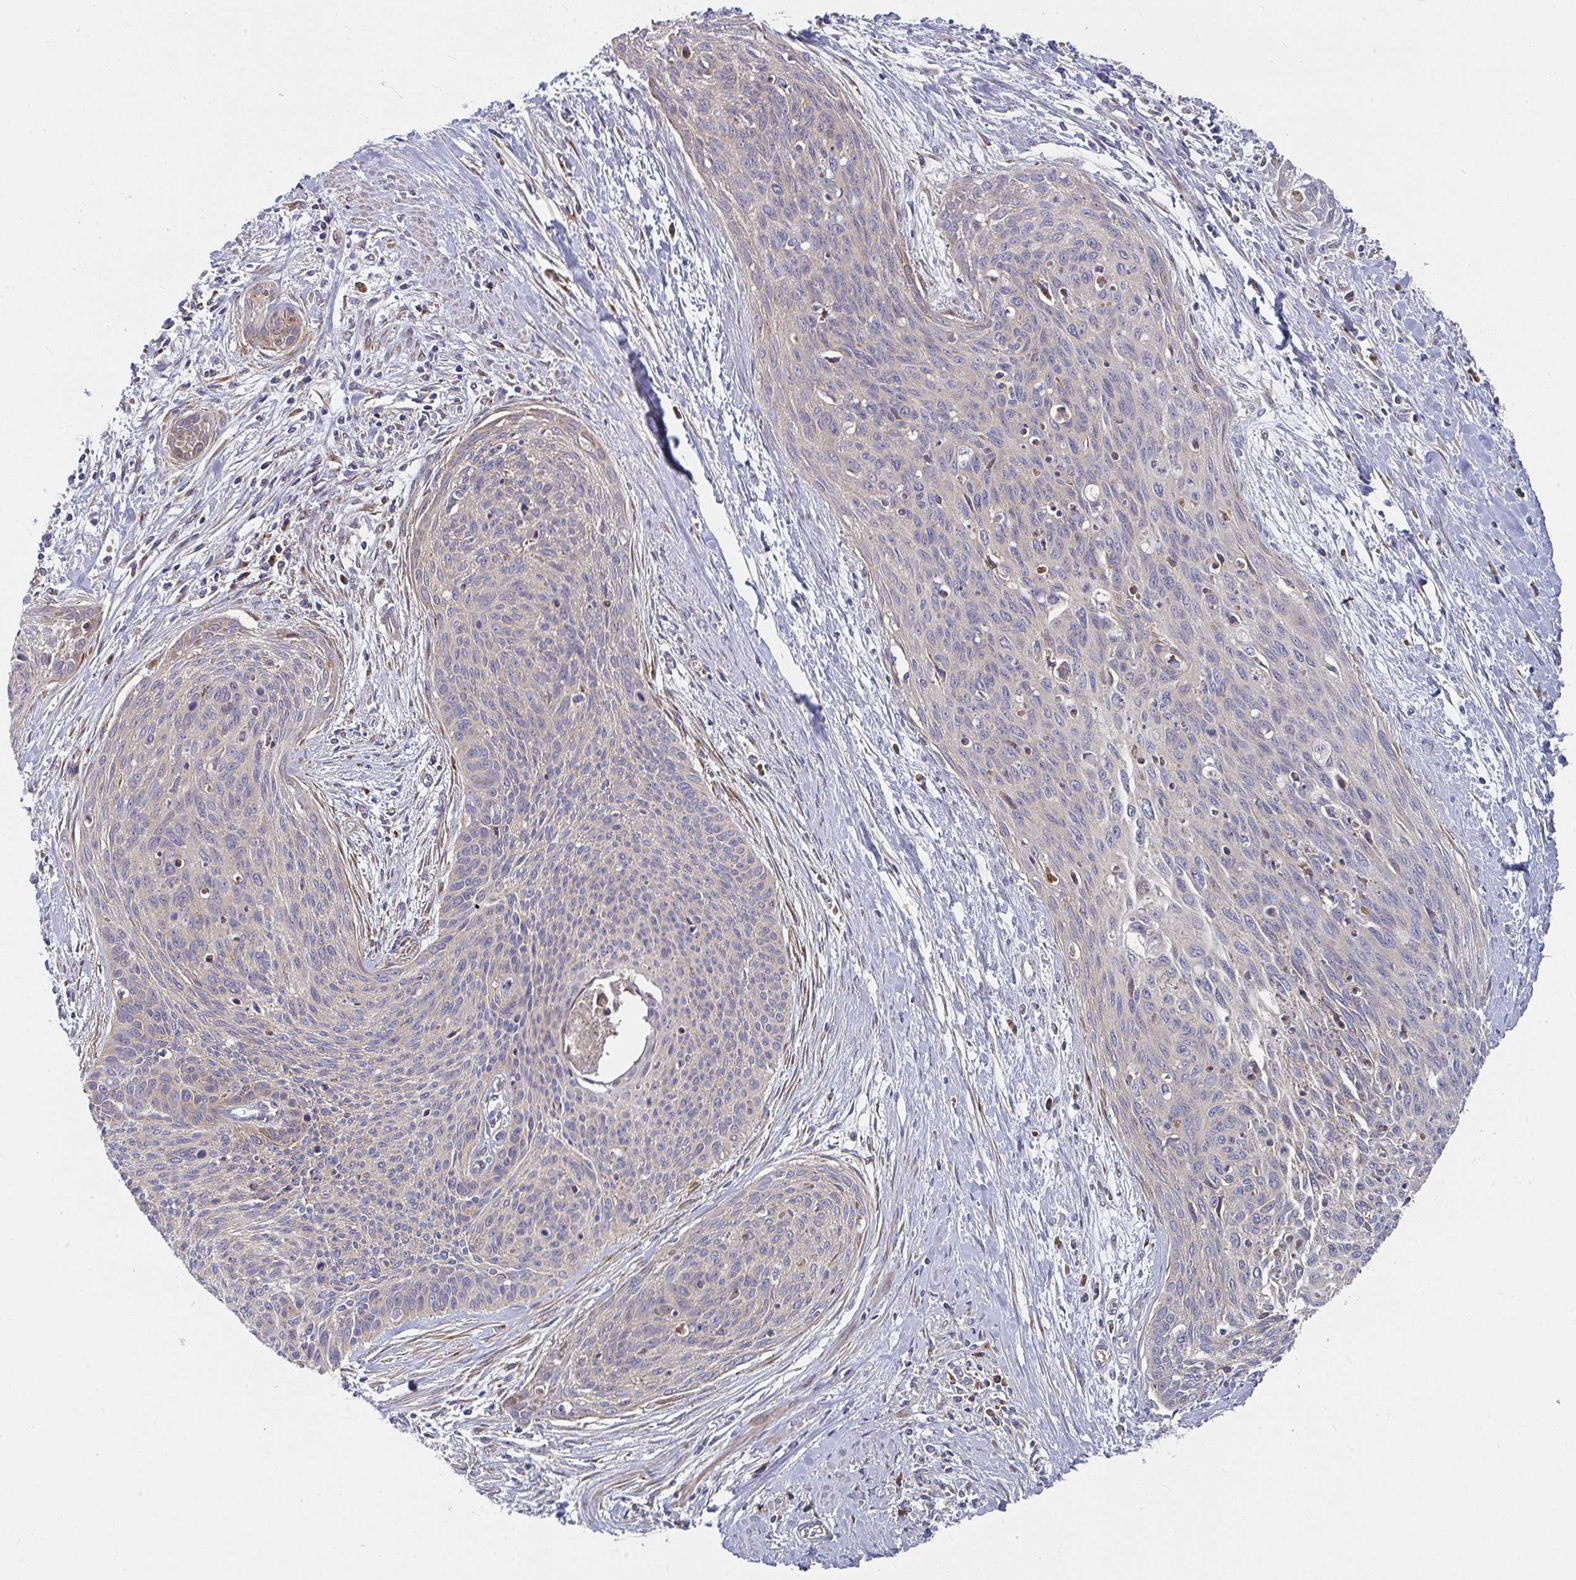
{"staining": {"intensity": "weak", "quantity": "25%-75%", "location": "cytoplasmic/membranous"}, "tissue": "cervical cancer", "cell_type": "Tumor cells", "image_type": "cancer", "snomed": [{"axis": "morphology", "description": "Squamous cell carcinoma, NOS"}, {"axis": "topography", "description": "Cervix"}], "caption": "DAB (3,3'-diaminobenzidine) immunohistochemical staining of cervical cancer exhibits weak cytoplasmic/membranous protein positivity in about 25%-75% of tumor cells.", "gene": "RHEBL1", "patient": {"sex": "female", "age": 55}}